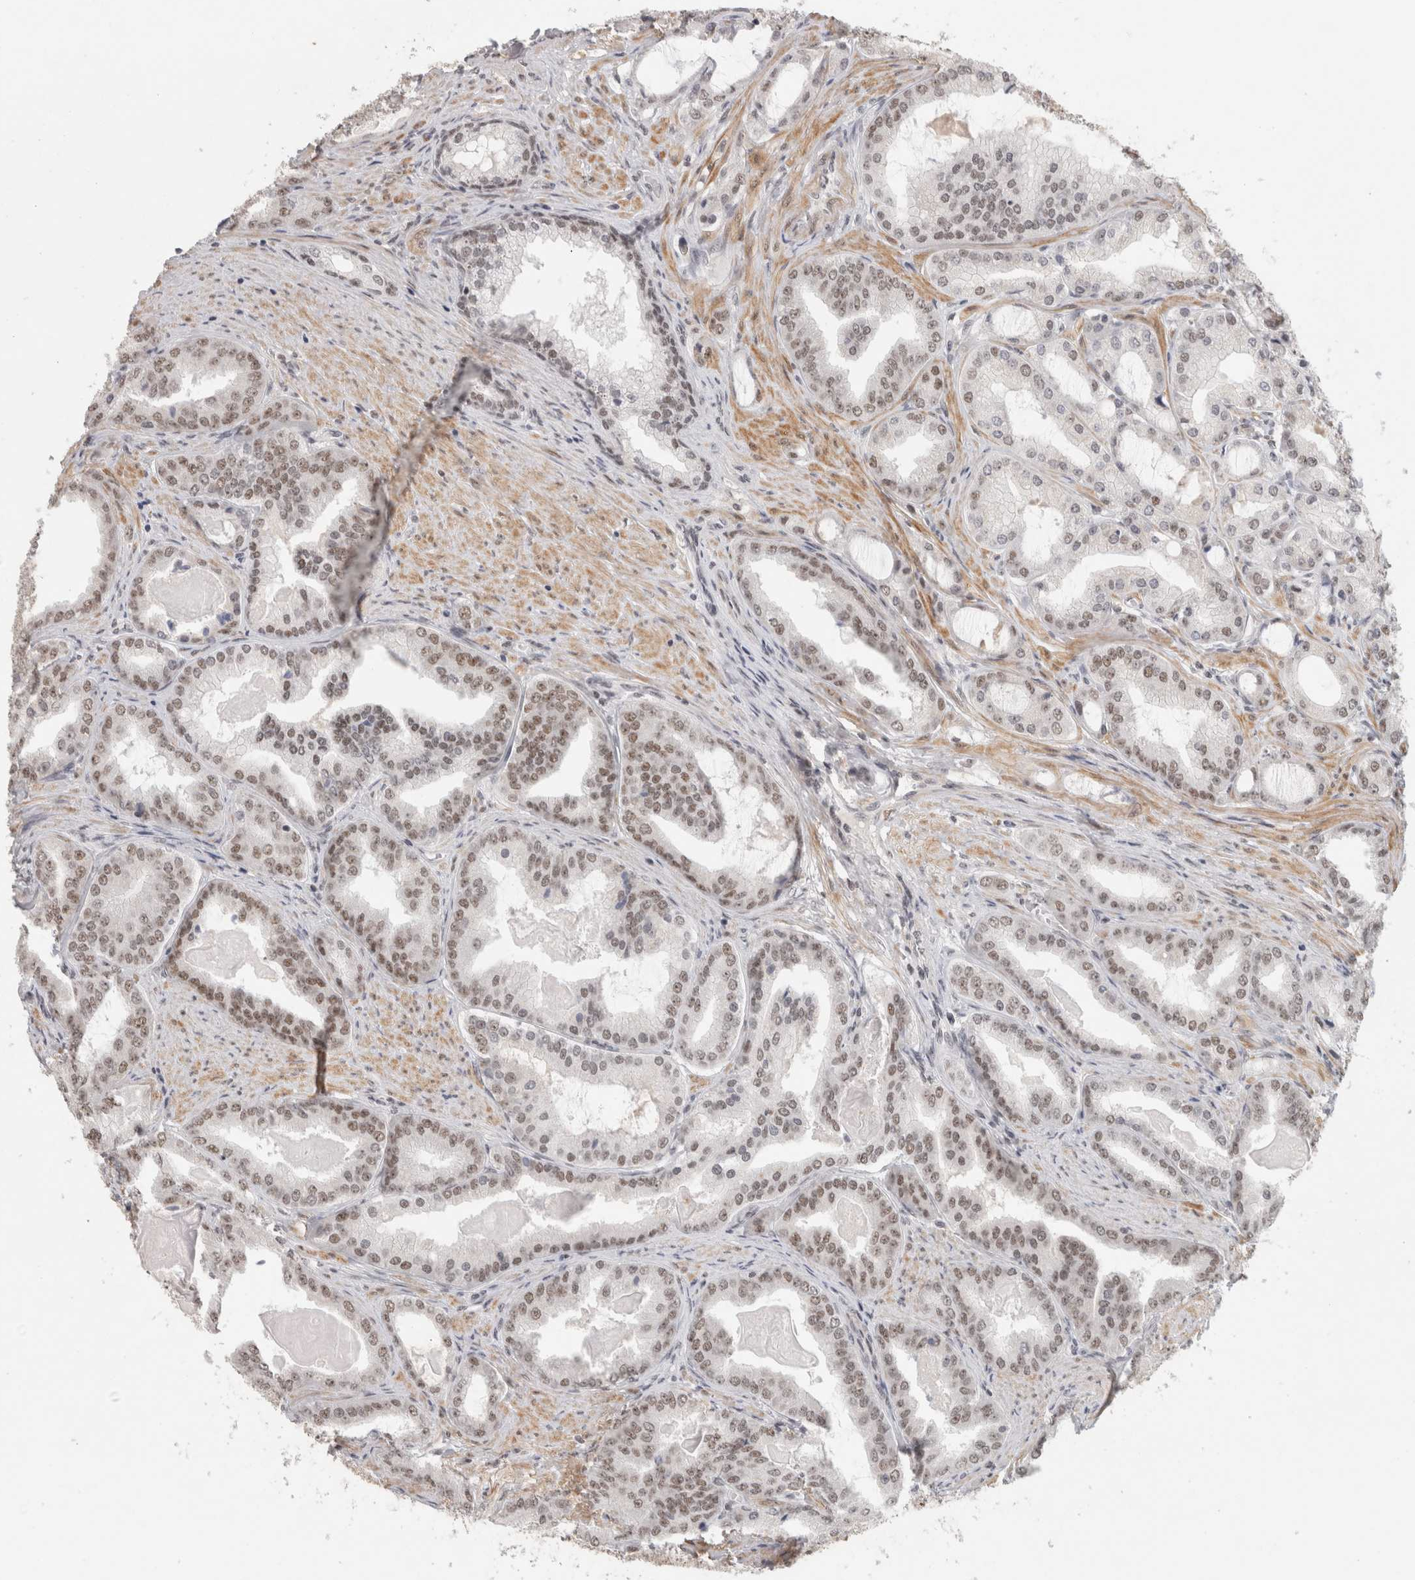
{"staining": {"intensity": "moderate", "quantity": ">75%", "location": "nuclear"}, "tissue": "prostate cancer", "cell_type": "Tumor cells", "image_type": "cancer", "snomed": [{"axis": "morphology", "description": "Adenocarcinoma, High grade"}, {"axis": "topography", "description": "Prostate"}], "caption": "Immunohistochemistry of prostate cancer reveals medium levels of moderate nuclear positivity in about >75% of tumor cells. (DAB IHC, brown staining for protein, blue staining for nuclei).", "gene": "ZNF830", "patient": {"sex": "male", "age": 60}}